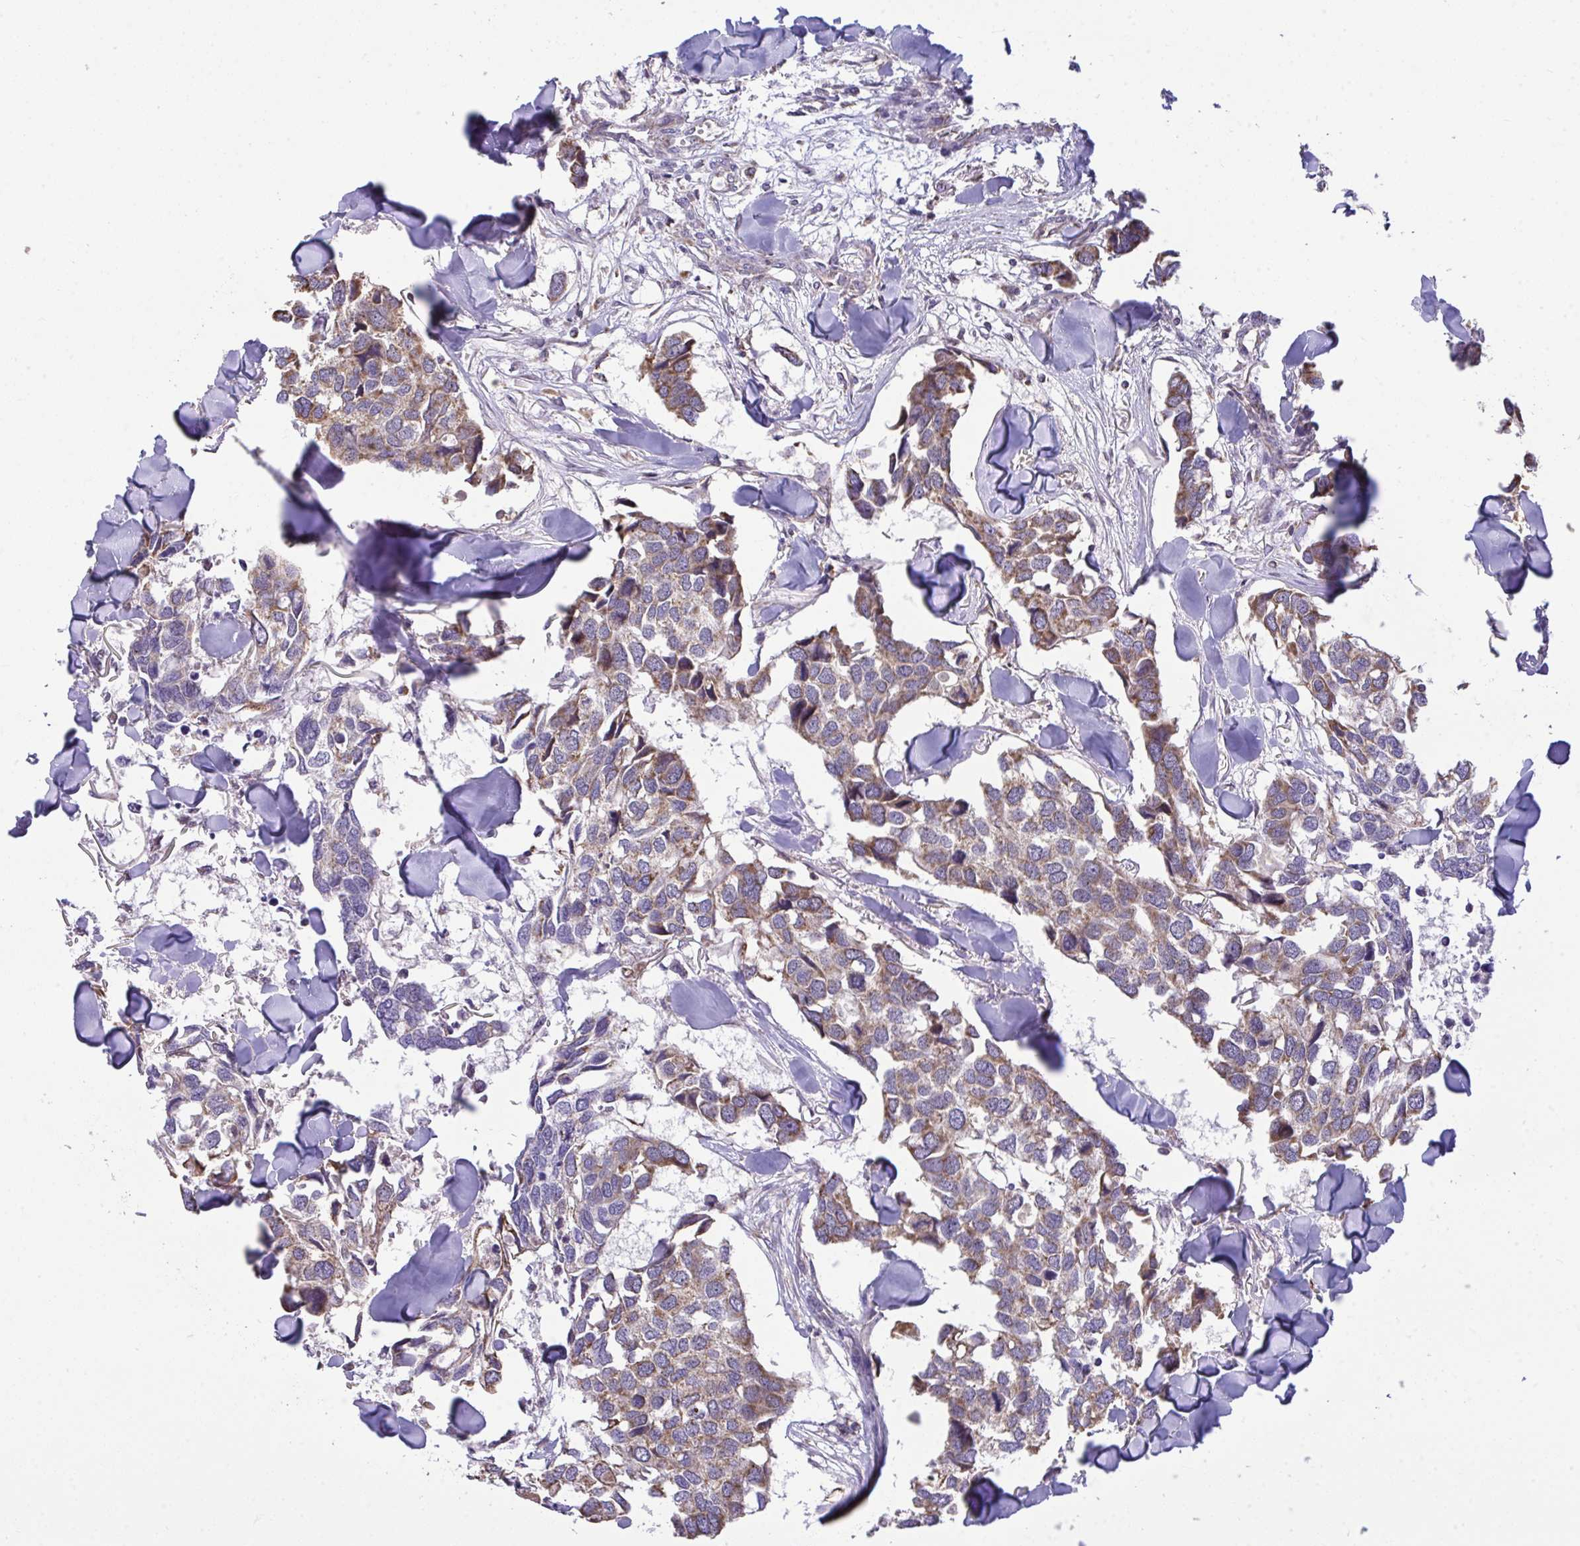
{"staining": {"intensity": "weak", "quantity": ">75%", "location": "cytoplasmic/membranous"}, "tissue": "breast cancer", "cell_type": "Tumor cells", "image_type": "cancer", "snomed": [{"axis": "morphology", "description": "Duct carcinoma"}, {"axis": "topography", "description": "Breast"}], "caption": "Breast cancer (invasive ductal carcinoma) stained for a protein (brown) displays weak cytoplasmic/membranous positive positivity in about >75% of tumor cells.", "gene": "PPM1H", "patient": {"sex": "female", "age": 83}}